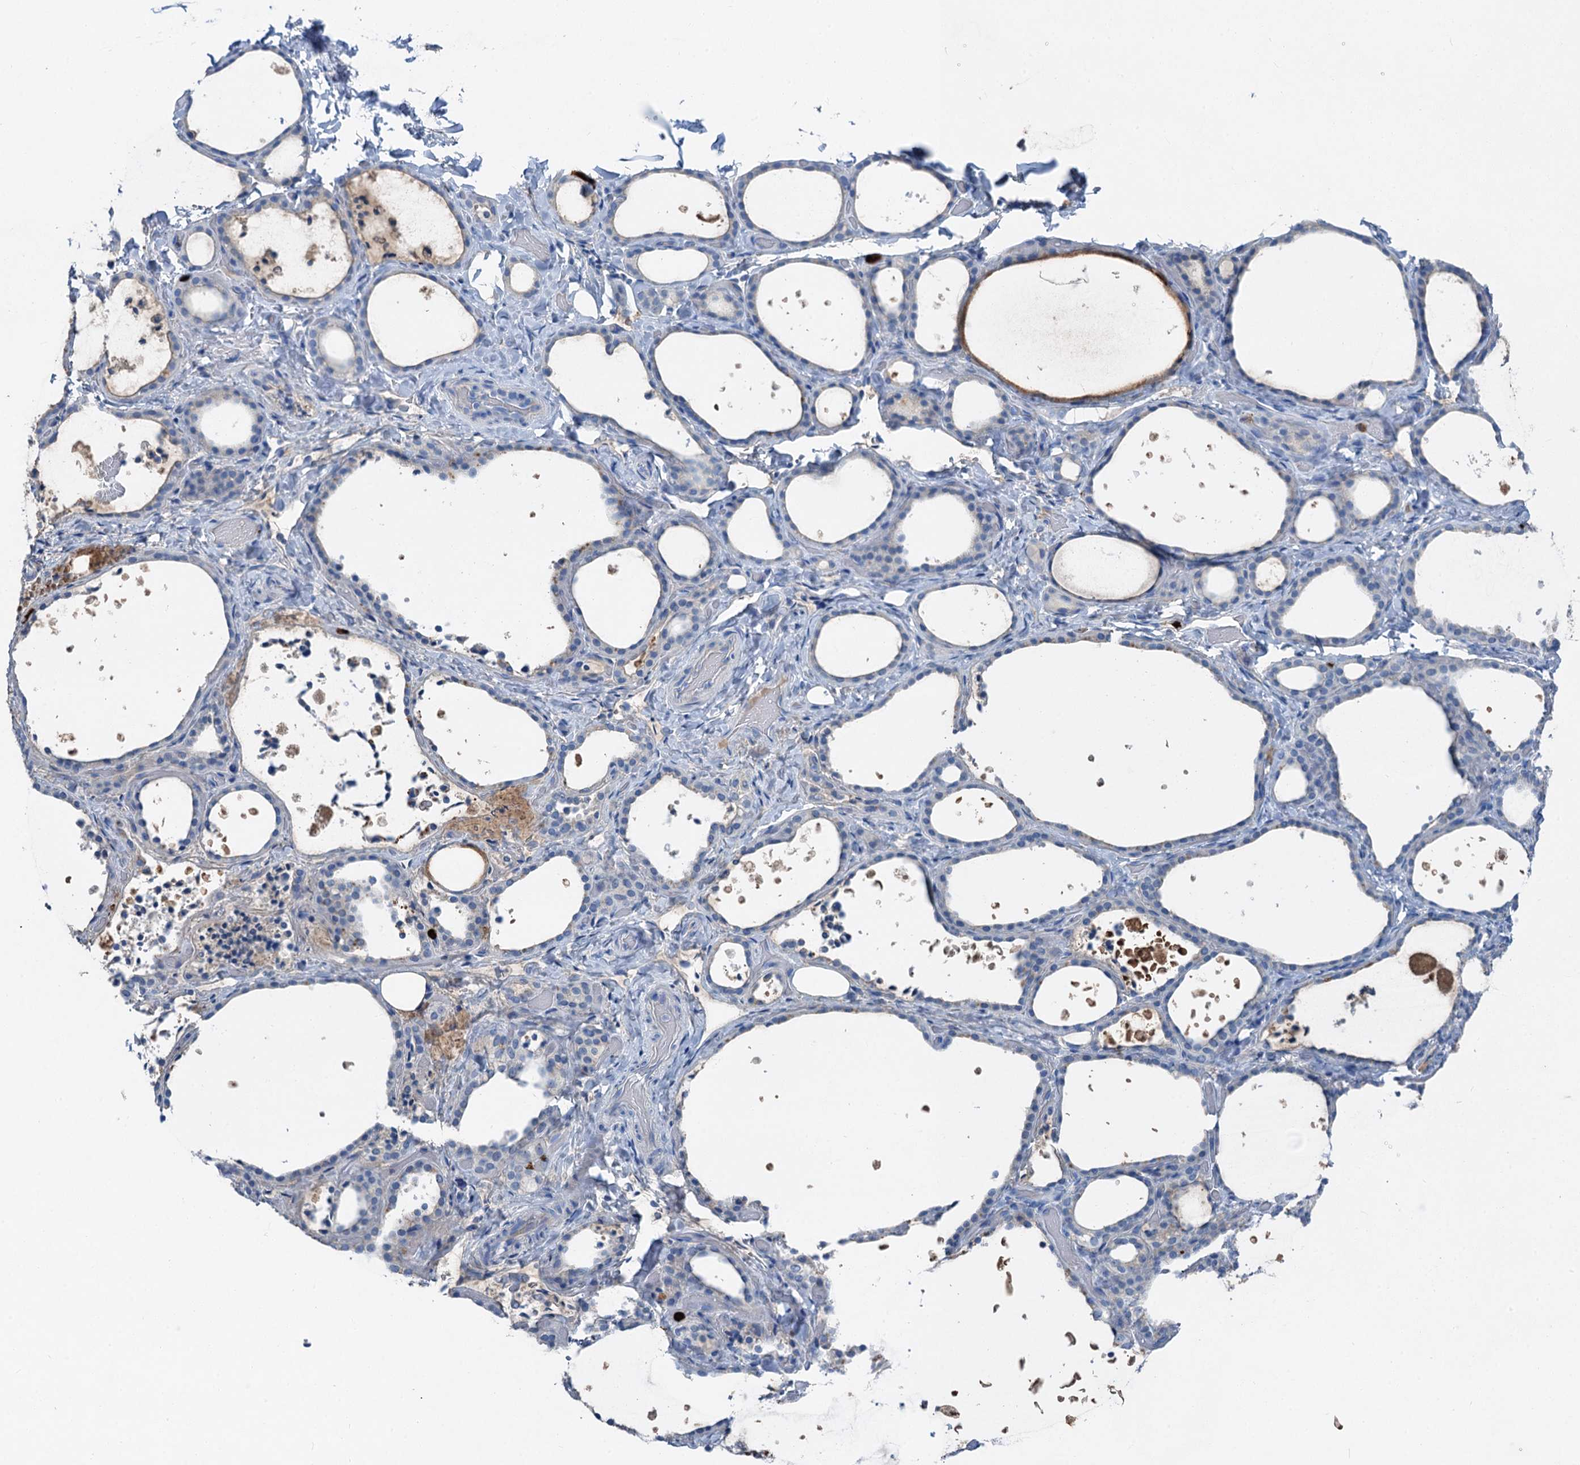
{"staining": {"intensity": "negative", "quantity": "none", "location": "none"}, "tissue": "thyroid gland", "cell_type": "Glandular cells", "image_type": "normal", "snomed": [{"axis": "morphology", "description": "Normal tissue, NOS"}, {"axis": "topography", "description": "Thyroid gland"}], "caption": "IHC image of unremarkable thyroid gland: human thyroid gland stained with DAB (3,3'-diaminobenzidine) demonstrates no significant protein positivity in glandular cells.", "gene": "OTOA", "patient": {"sex": "female", "age": 44}}